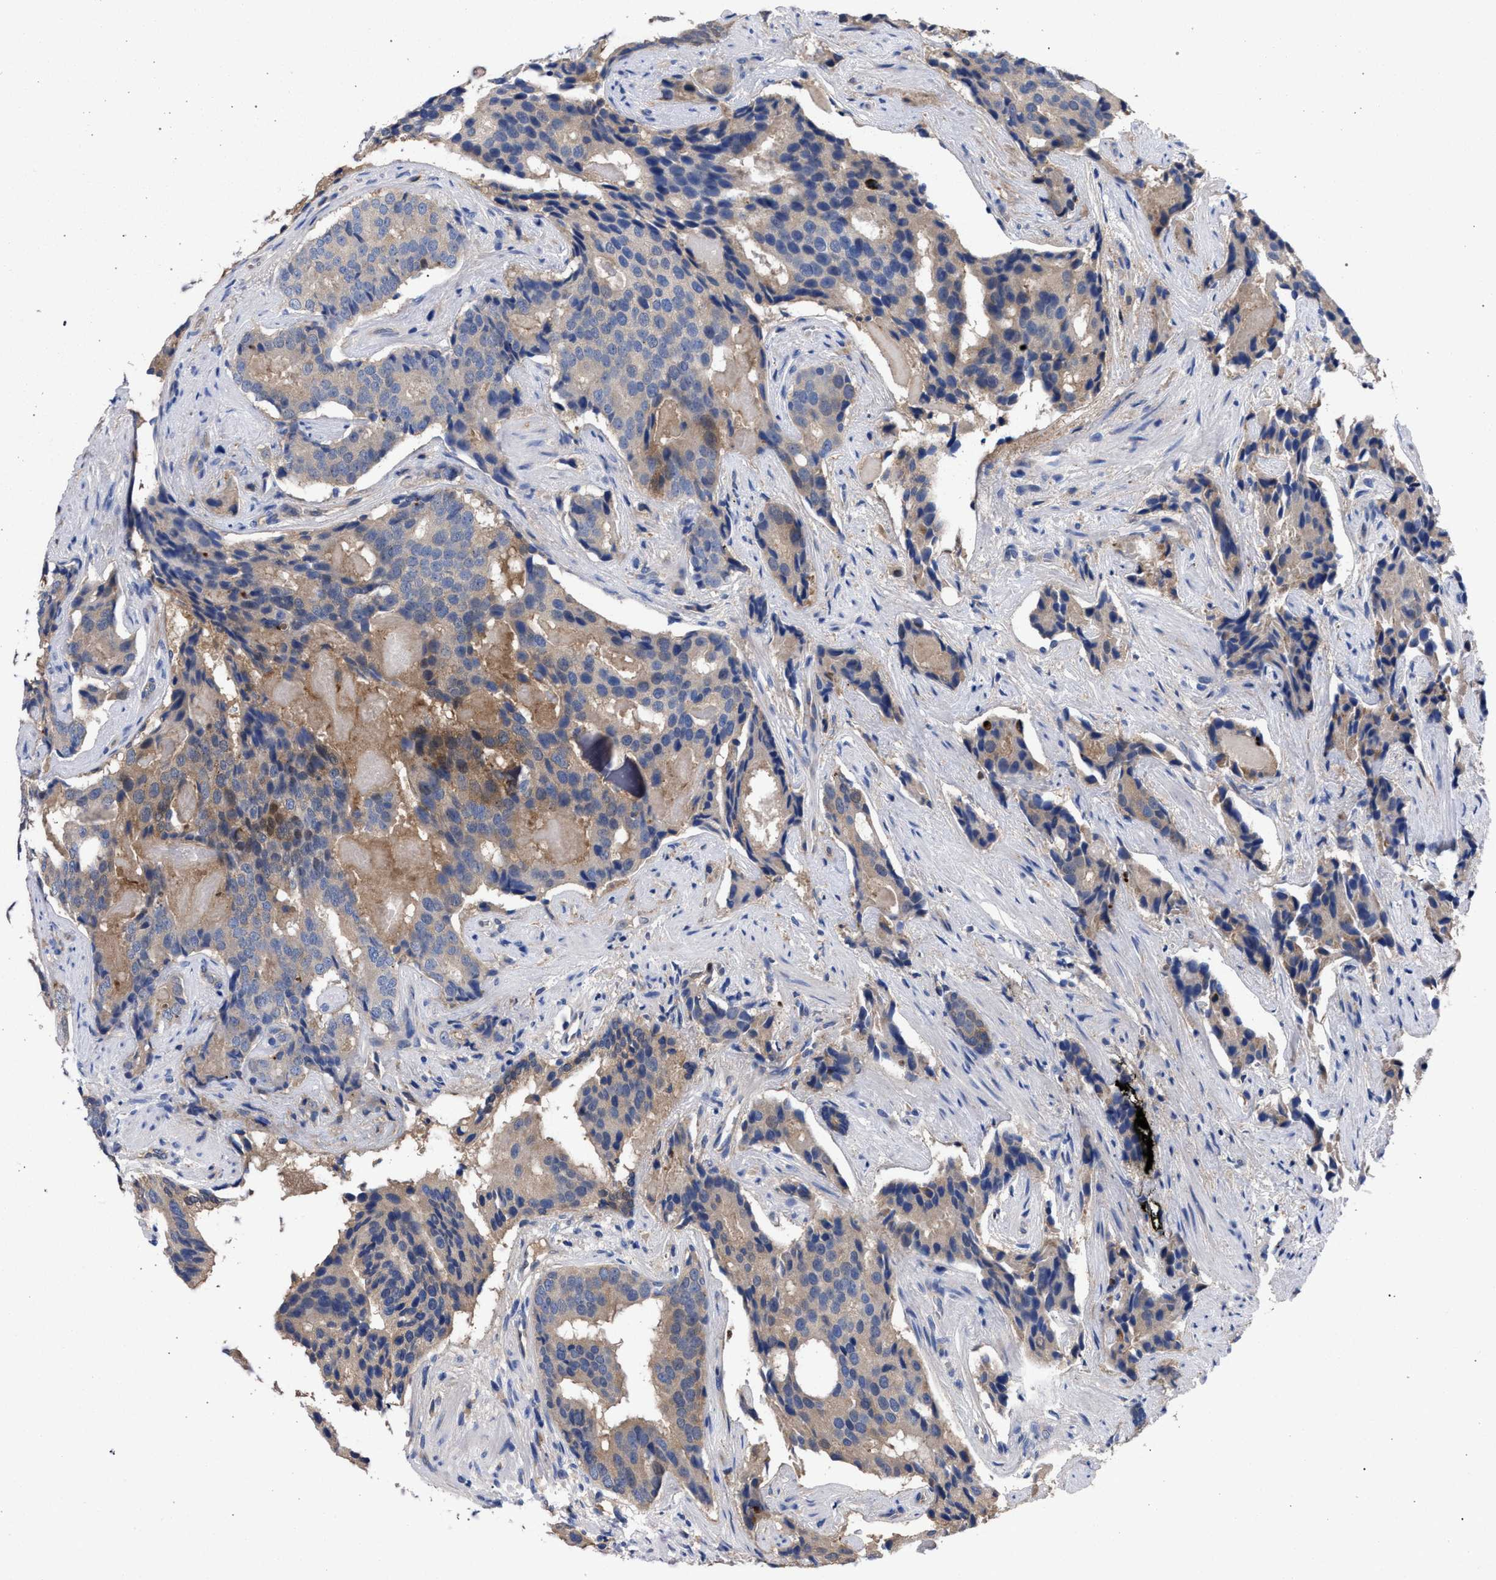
{"staining": {"intensity": "weak", "quantity": ">75%", "location": "cytoplasmic/membranous"}, "tissue": "prostate cancer", "cell_type": "Tumor cells", "image_type": "cancer", "snomed": [{"axis": "morphology", "description": "Adenocarcinoma, High grade"}, {"axis": "topography", "description": "Prostate"}], "caption": "Brown immunohistochemical staining in prostate cancer exhibits weak cytoplasmic/membranous expression in about >75% of tumor cells.", "gene": "GMPR", "patient": {"sex": "male", "age": 58}}